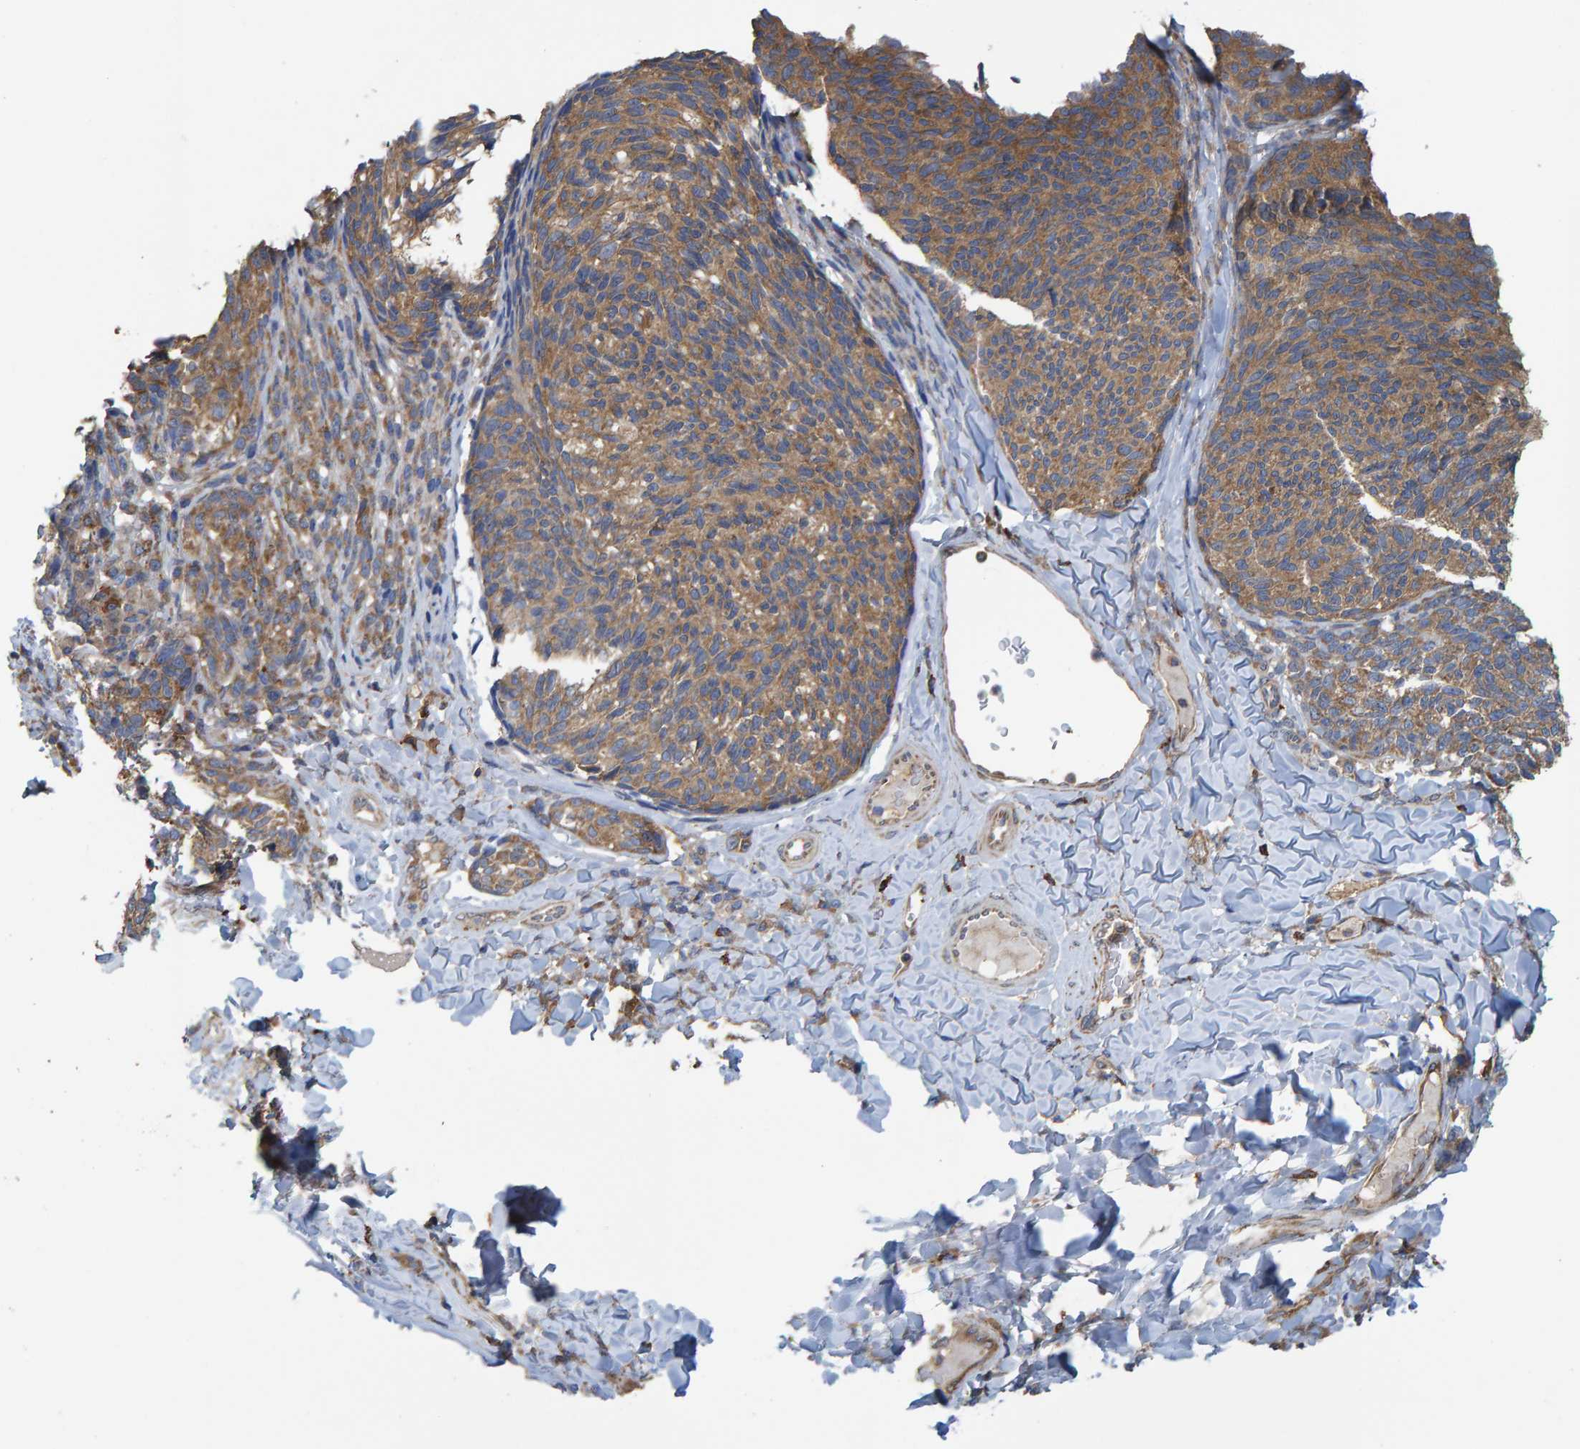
{"staining": {"intensity": "moderate", "quantity": ">75%", "location": "cytoplasmic/membranous"}, "tissue": "melanoma", "cell_type": "Tumor cells", "image_type": "cancer", "snomed": [{"axis": "morphology", "description": "Malignant melanoma, NOS"}, {"axis": "topography", "description": "Skin"}], "caption": "Human melanoma stained with a protein marker displays moderate staining in tumor cells.", "gene": "LRSAM1", "patient": {"sex": "female", "age": 73}}